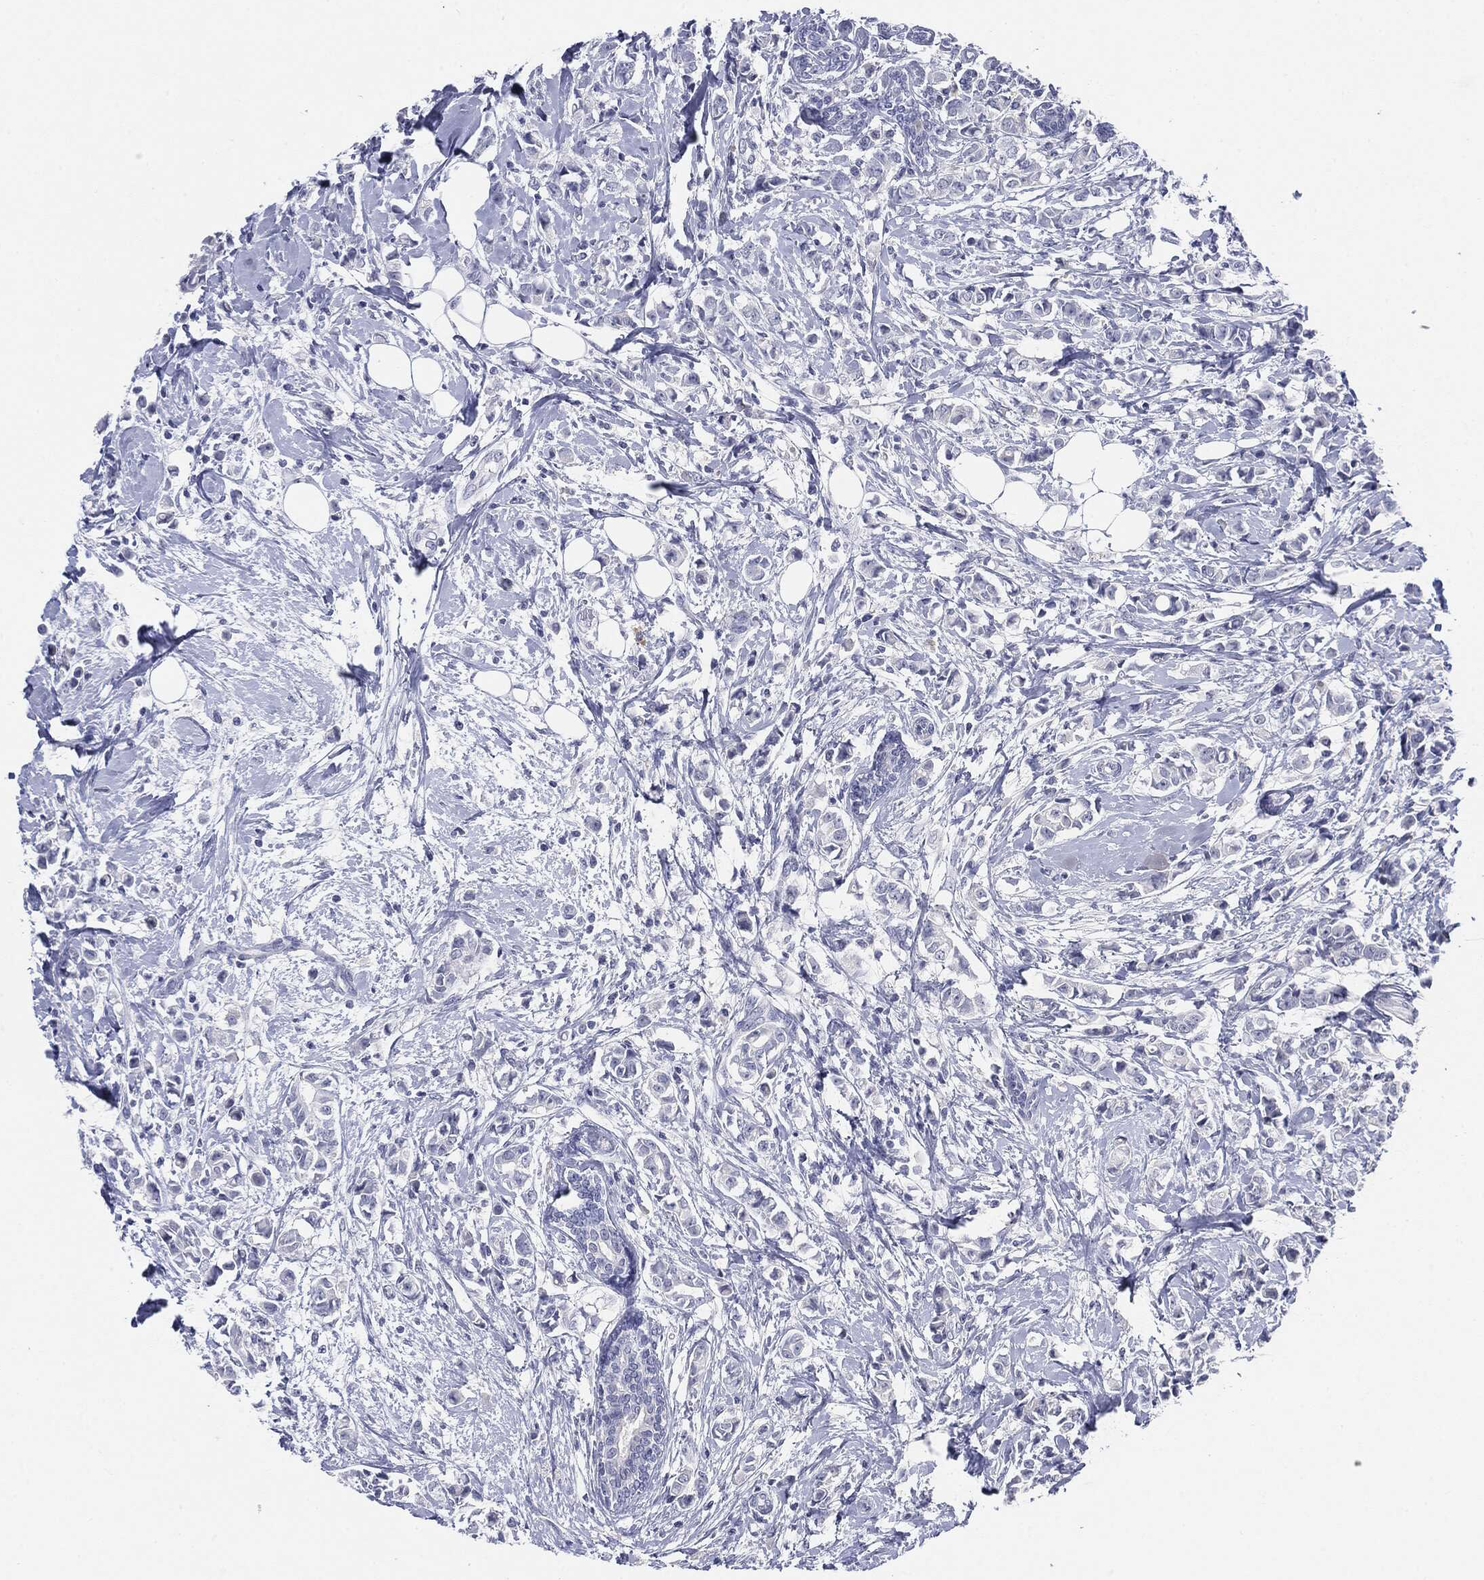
{"staining": {"intensity": "negative", "quantity": "none", "location": "none"}, "tissue": "breast cancer", "cell_type": "Tumor cells", "image_type": "cancer", "snomed": [{"axis": "morphology", "description": "Normal tissue, NOS"}, {"axis": "morphology", "description": "Duct carcinoma"}, {"axis": "topography", "description": "Breast"}], "caption": "Tumor cells show no significant protein staining in breast cancer (invasive ductal carcinoma). The staining was performed using DAB (3,3'-diaminobenzidine) to visualize the protein expression in brown, while the nuclei were stained in blue with hematoxylin (Magnification: 20x).", "gene": "CGB1", "patient": {"sex": "female", "age": 44}}